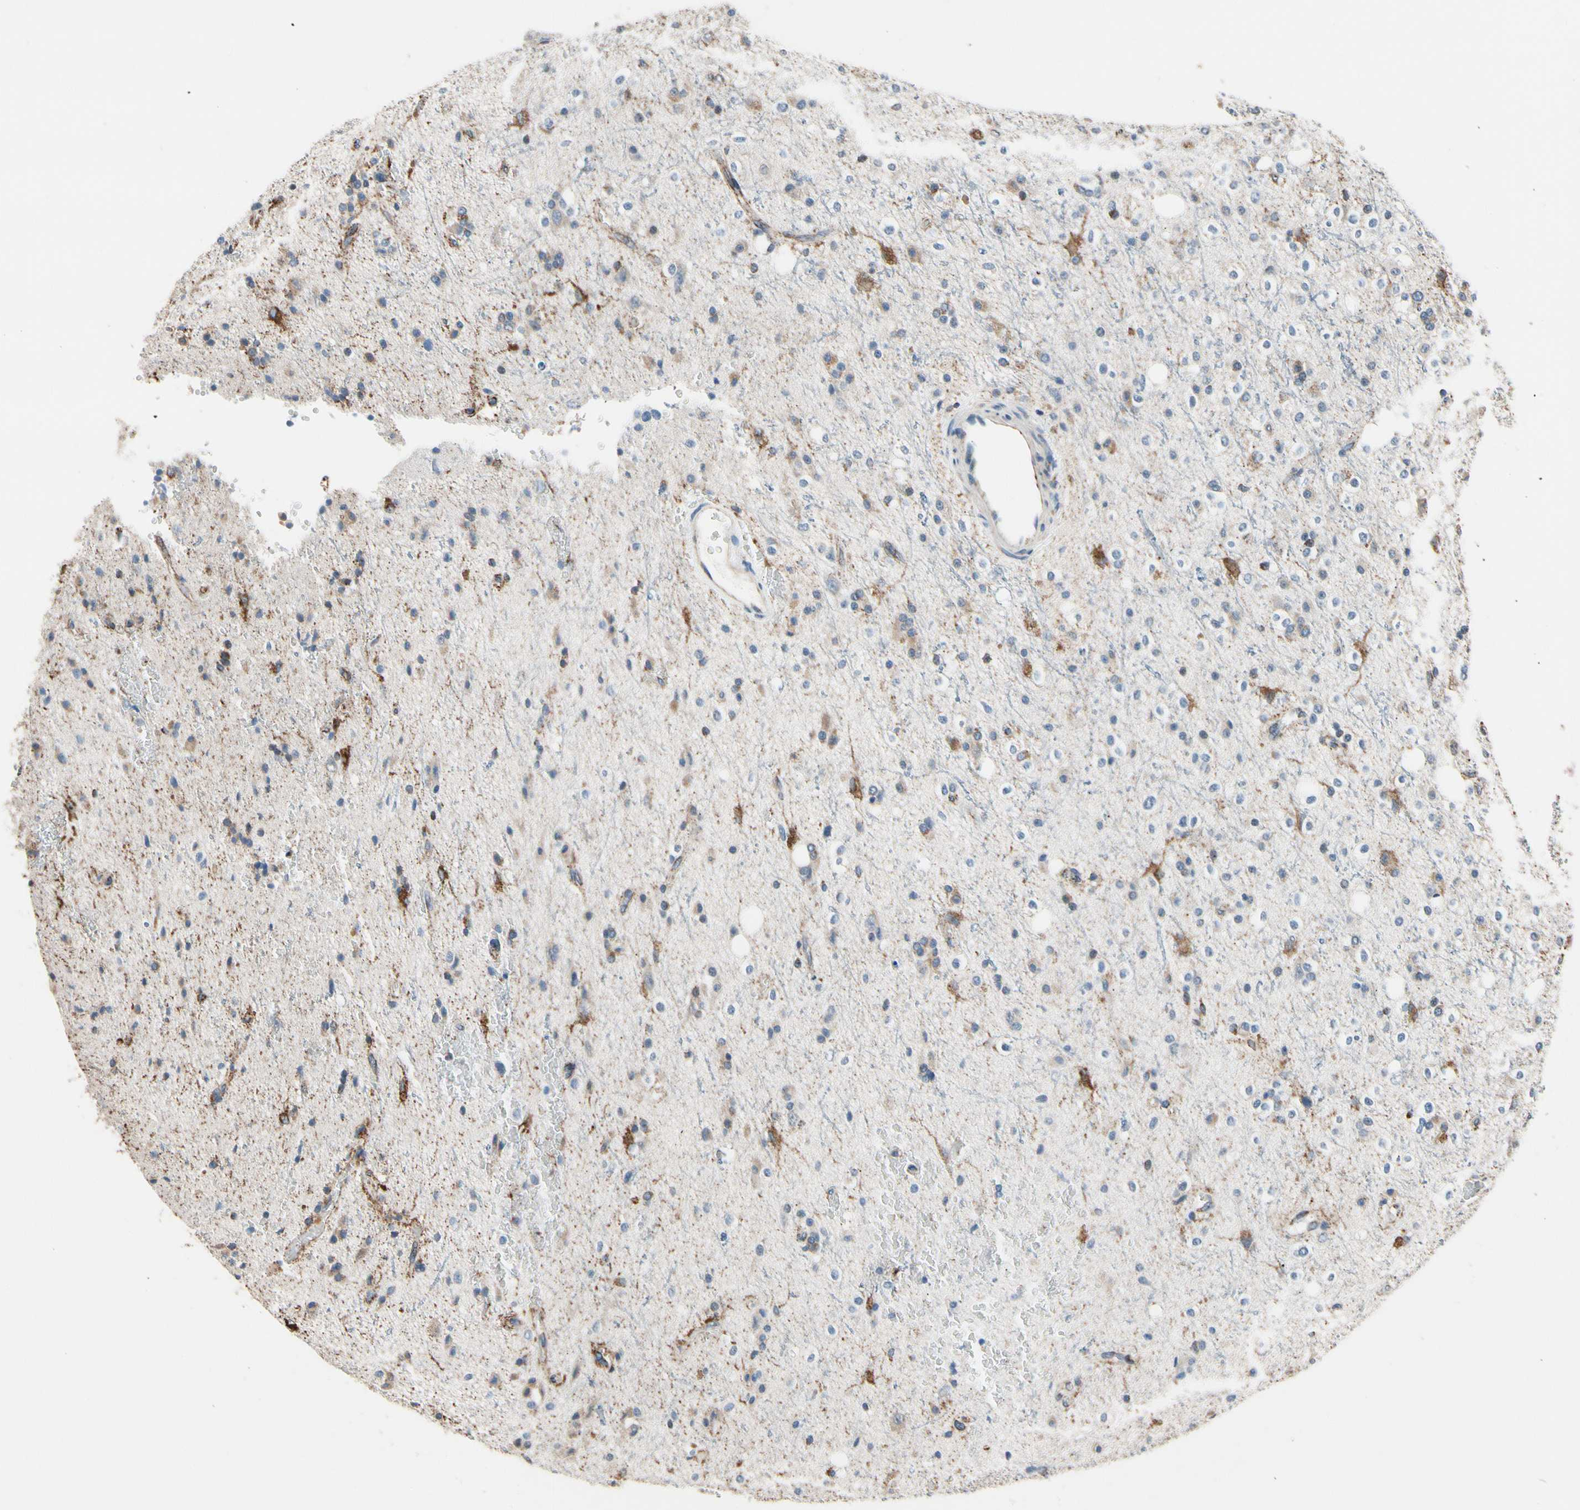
{"staining": {"intensity": "moderate", "quantity": "25%-75%", "location": "cytoplasmic/membranous"}, "tissue": "glioma", "cell_type": "Tumor cells", "image_type": "cancer", "snomed": [{"axis": "morphology", "description": "Glioma, malignant, High grade"}, {"axis": "topography", "description": "Brain"}], "caption": "About 25%-75% of tumor cells in glioma demonstrate moderate cytoplasmic/membranous protein positivity as visualized by brown immunohistochemical staining.", "gene": "TMEM176A", "patient": {"sex": "male", "age": 47}}